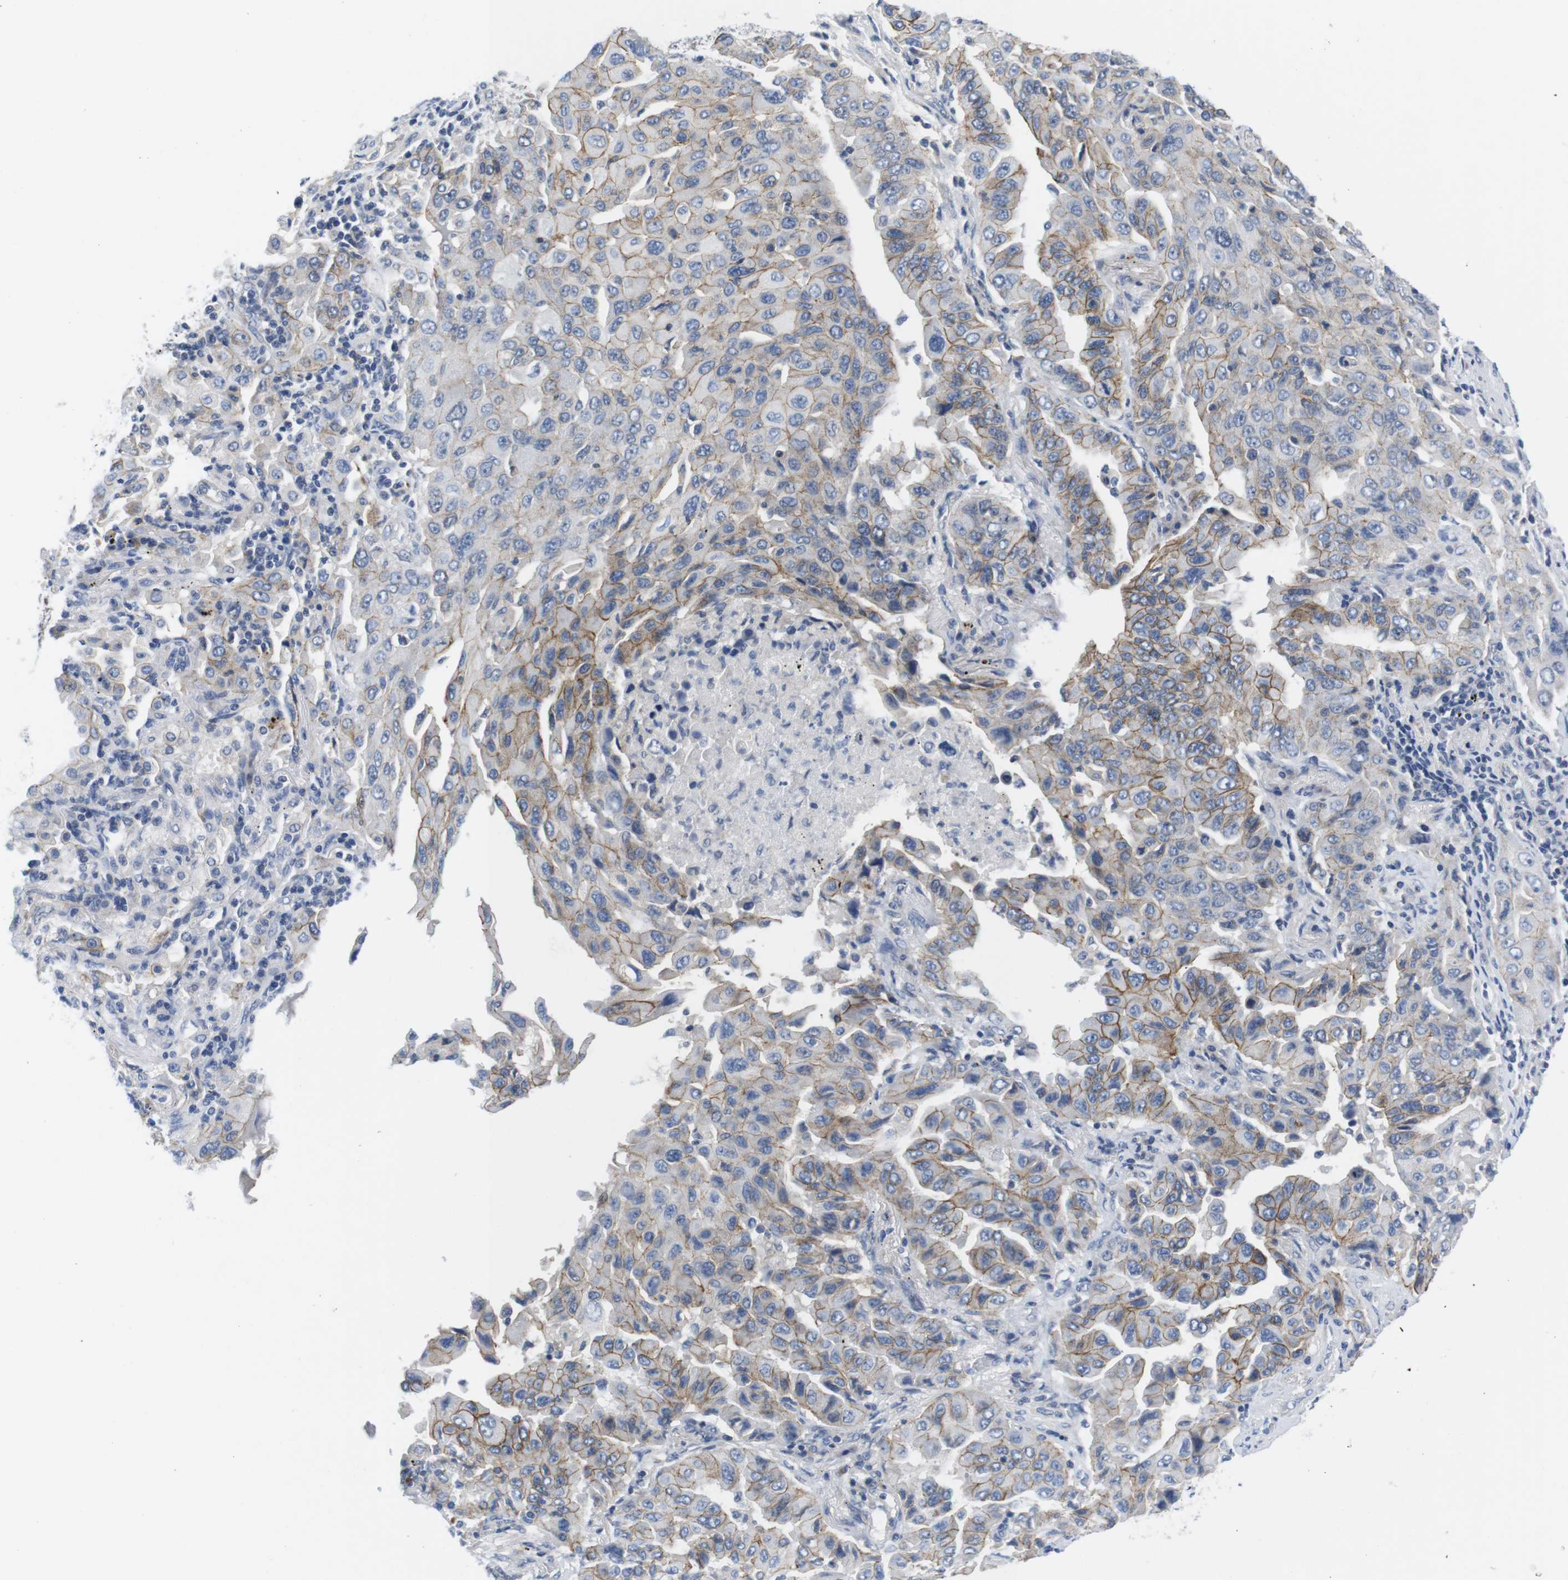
{"staining": {"intensity": "moderate", "quantity": "25%-75%", "location": "cytoplasmic/membranous"}, "tissue": "lung cancer", "cell_type": "Tumor cells", "image_type": "cancer", "snomed": [{"axis": "morphology", "description": "Adenocarcinoma, NOS"}, {"axis": "topography", "description": "Lung"}], "caption": "Immunohistochemical staining of adenocarcinoma (lung) exhibits medium levels of moderate cytoplasmic/membranous protein staining in about 25%-75% of tumor cells.", "gene": "SCRIB", "patient": {"sex": "female", "age": 65}}